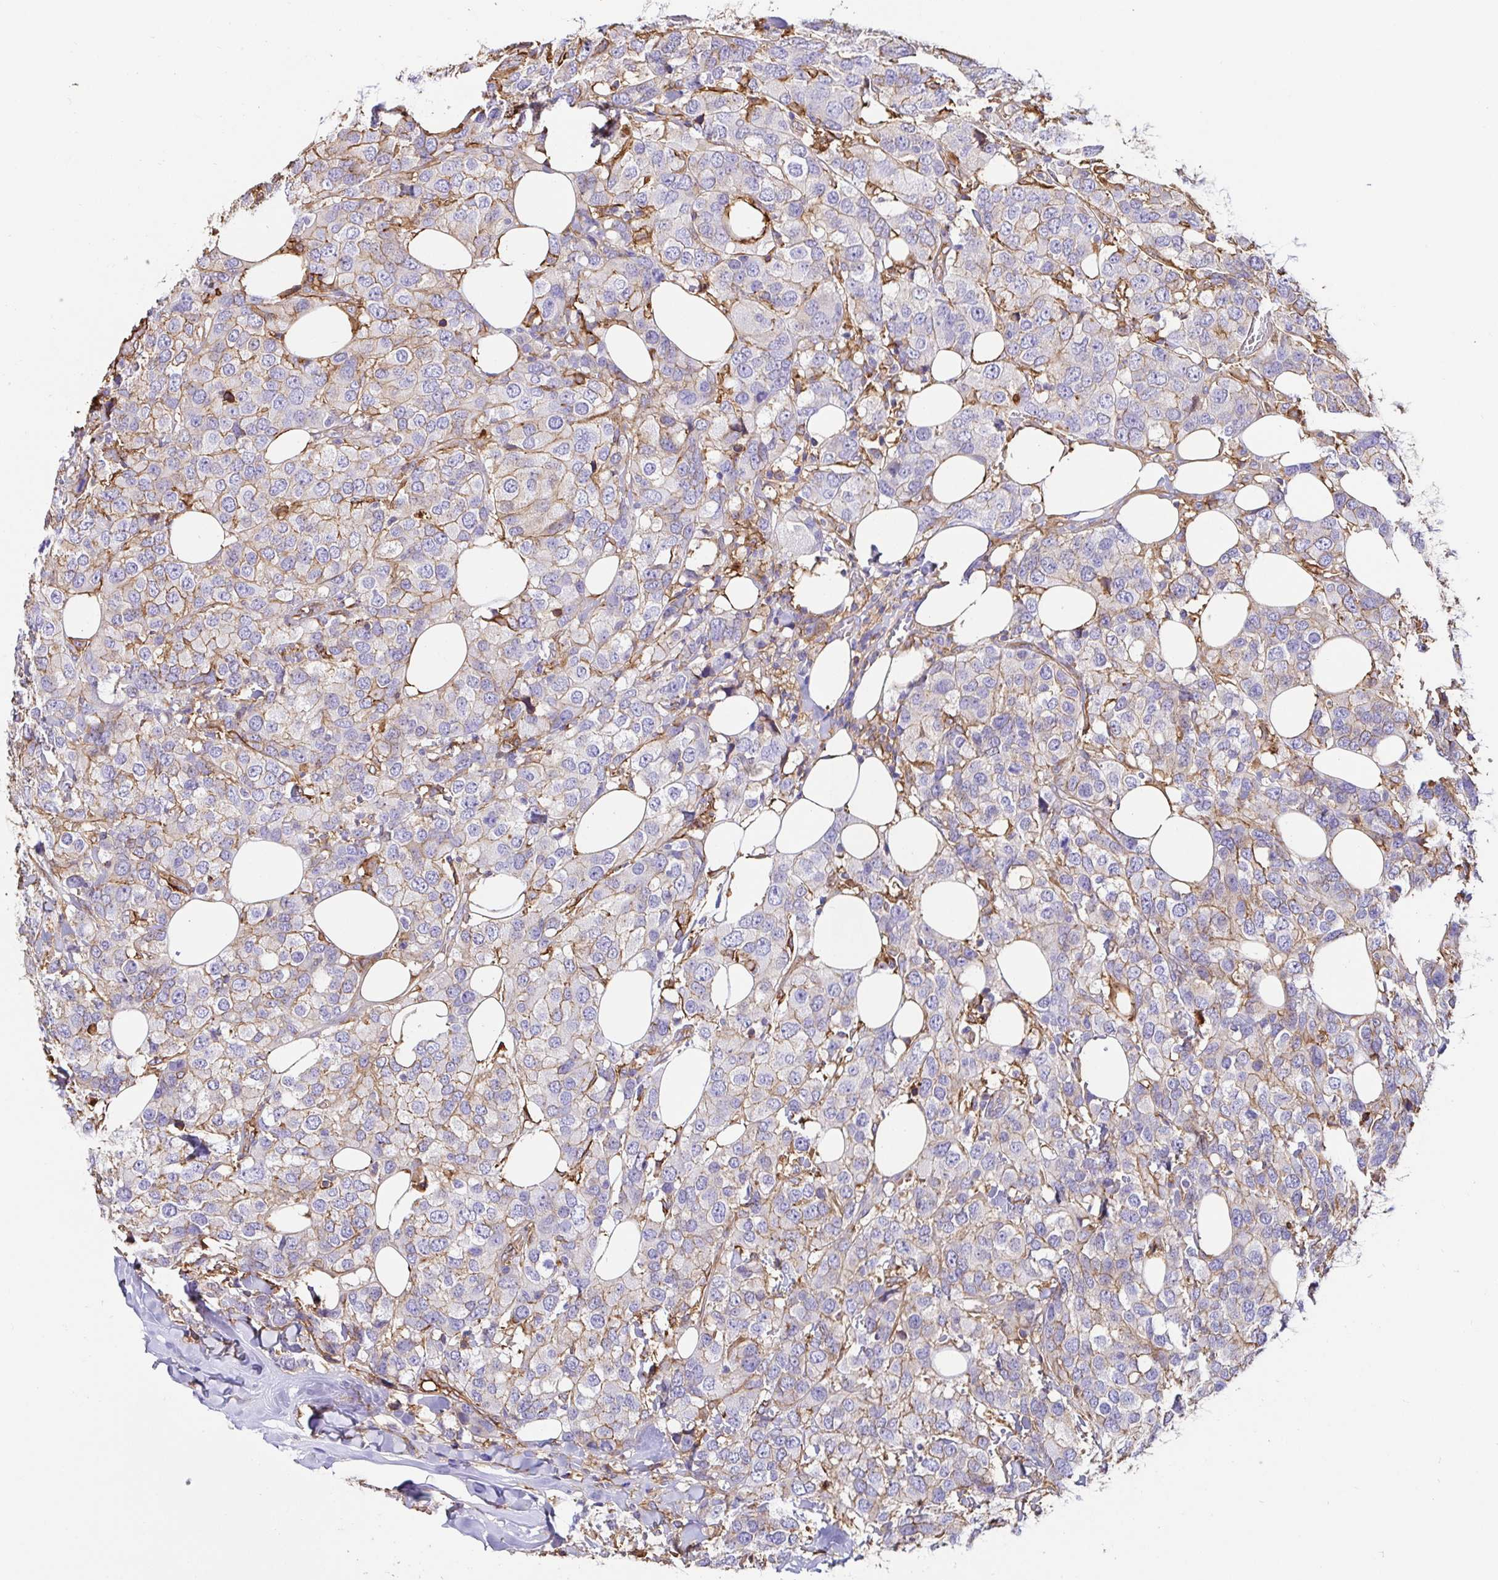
{"staining": {"intensity": "weak", "quantity": "25%-75%", "location": "cytoplasmic/membranous"}, "tissue": "breast cancer", "cell_type": "Tumor cells", "image_type": "cancer", "snomed": [{"axis": "morphology", "description": "Lobular carcinoma"}, {"axis": "topography", "description": "Breast"}], "caption": "Breast cancer was stained to show a protein in brown. There is low levels of weak cytoplasmic/membranous expression in about 25%-75% of tumor cells.", "gene": "ANXA2", "patient": {"sex": "female", "age": 59}}